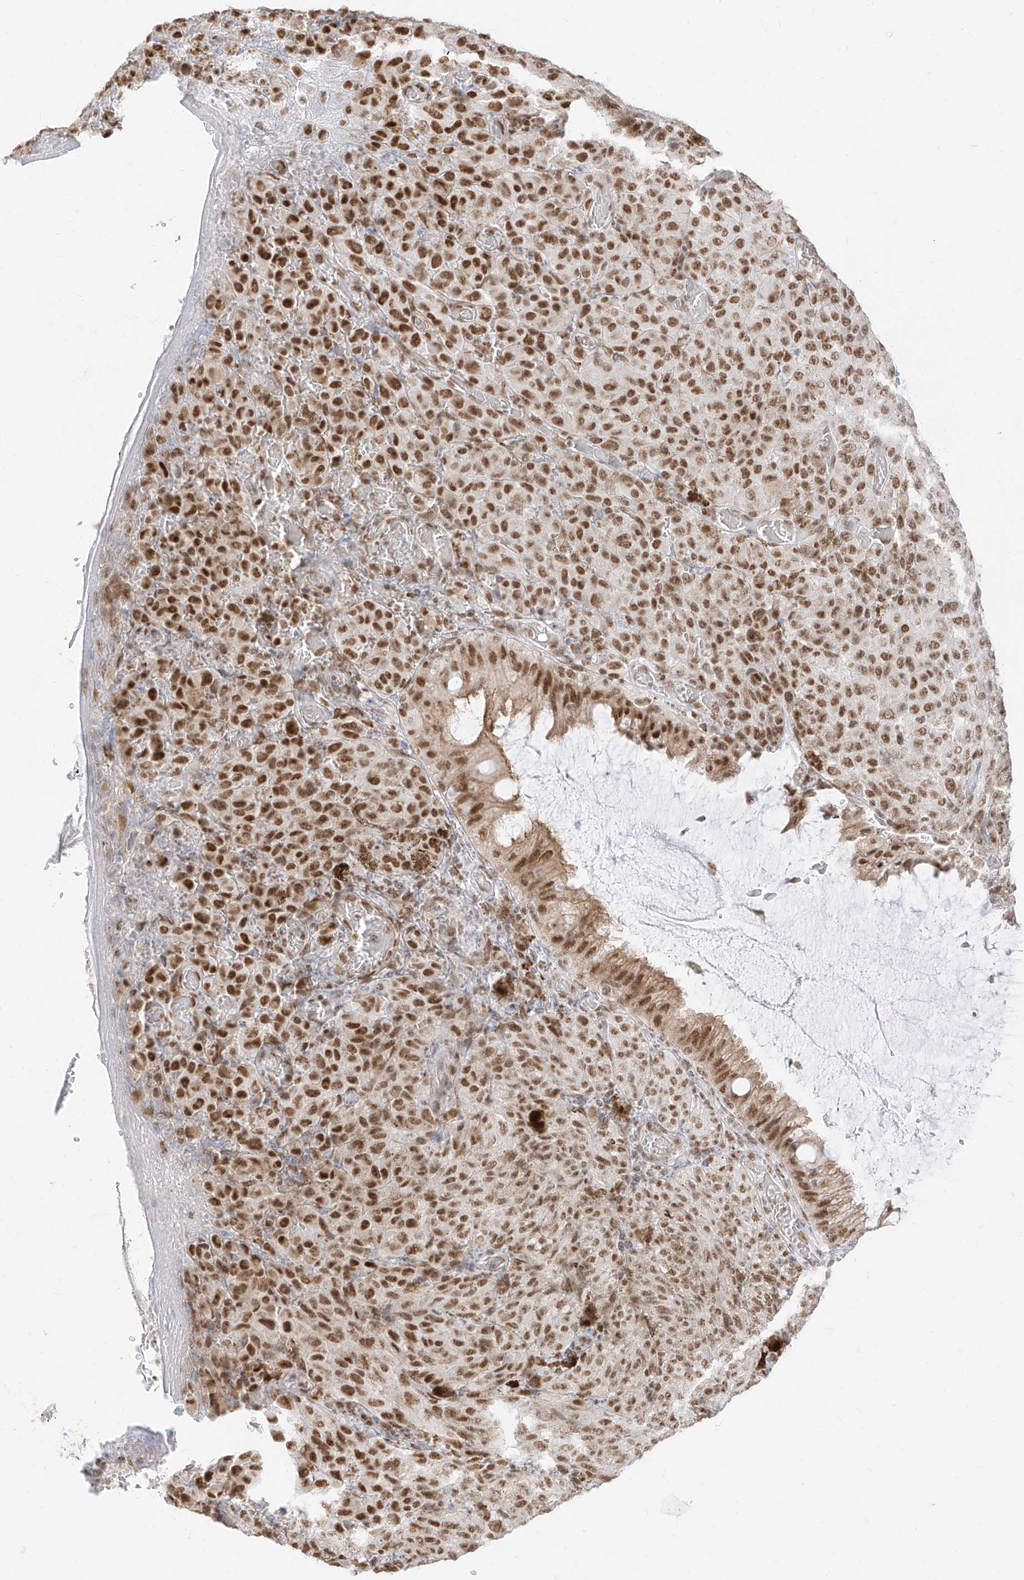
{"staining": {"intensity": "moderate", "quantity": ">75%", "location": "nuclear"}, "tissue": "melanoma", "cell_type": "Tumor cells", "image_type": "cancer", "snomed": [{"axis": "morphology", "description": "Malignant melanoma, NOS"}, {"axis": "topography", "description": "Rectum"}], "caption": "Malignant melanoma tissue shows moderate nuclear staining in about >75% of tumor cells, visualized by immunohistochemistry.", "gene": "SUPT5H", "patient": {"sex": "female", "age": 81}}